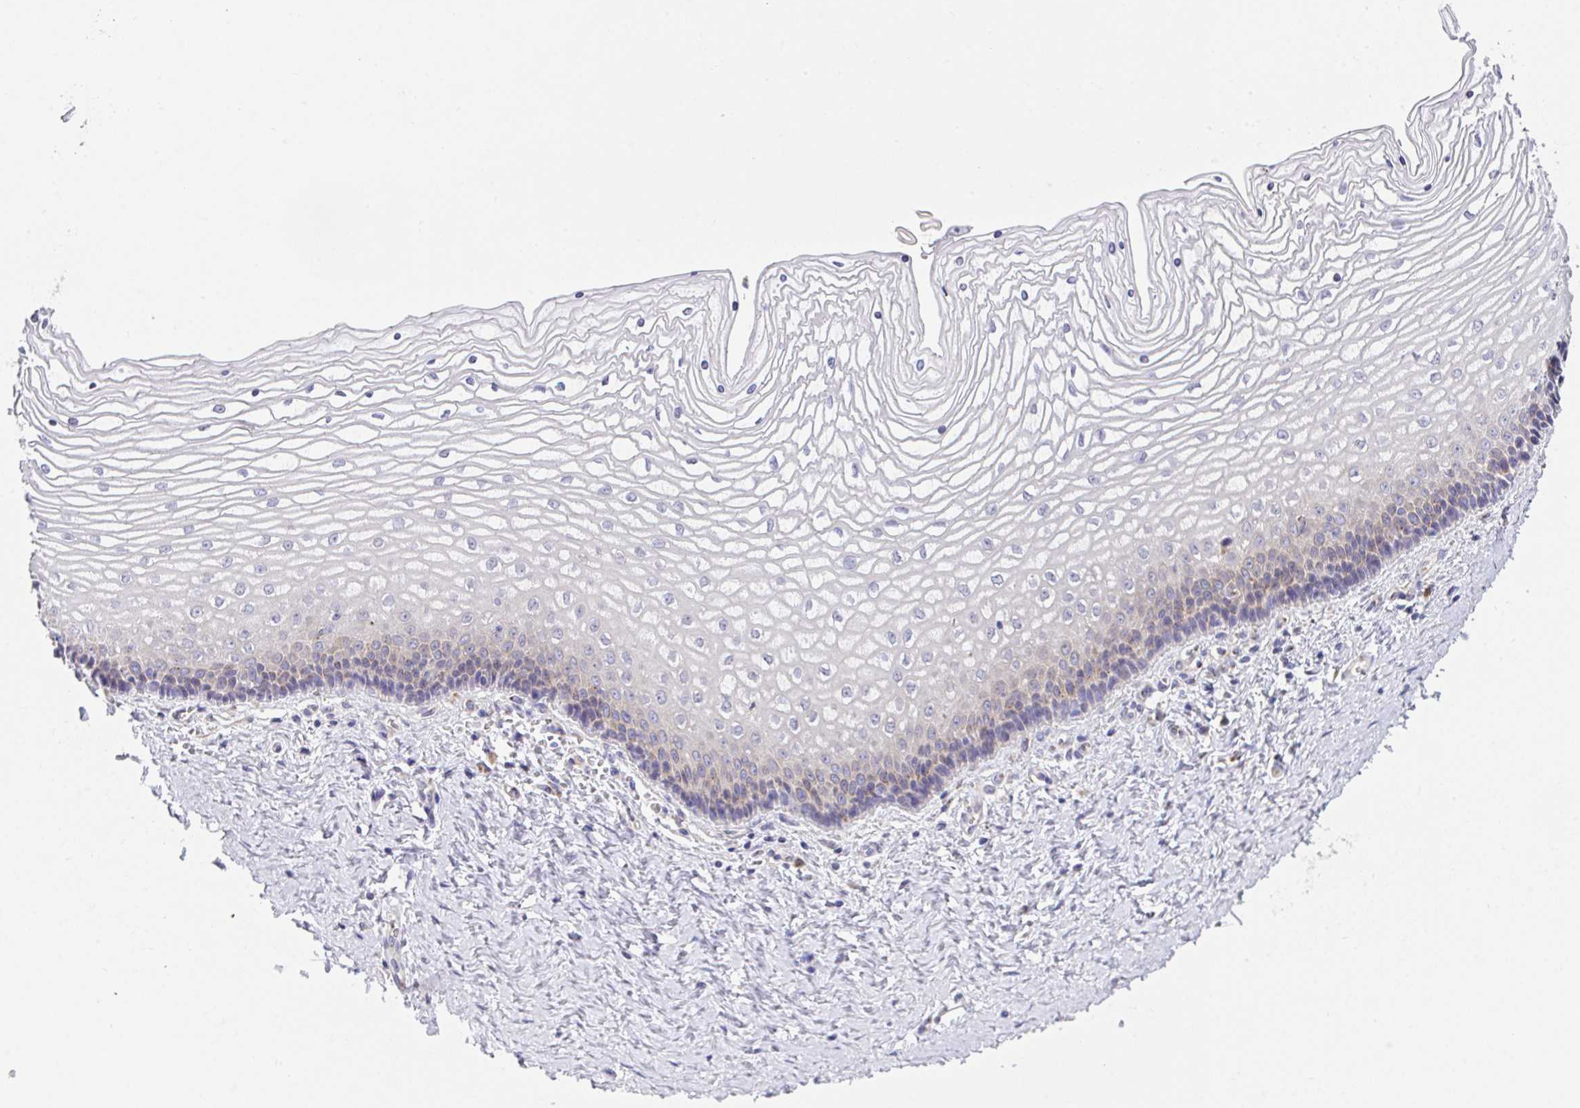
{"staining": {"intensity": "moderate", "quantity": "25%-75%", "location": "cytoplasmic/membranous"}, "tissue": "vagina", "cell_type": "Squamous epithelial cells", "image_type": "normal", "snomed": [{"axis": "morphology", "description": "Normal tissue, NOS"}, {"axis": "topography", "description": "Vagina"}], "caption": "Brown immunohistochemical staining in normal vagina shows moderate cytoplasmic/membranous positivity in approximately 25%-75% of squamous epithelial cells.", "gene": "MIA3", "patient": {"sex": "female", "age": 45}}